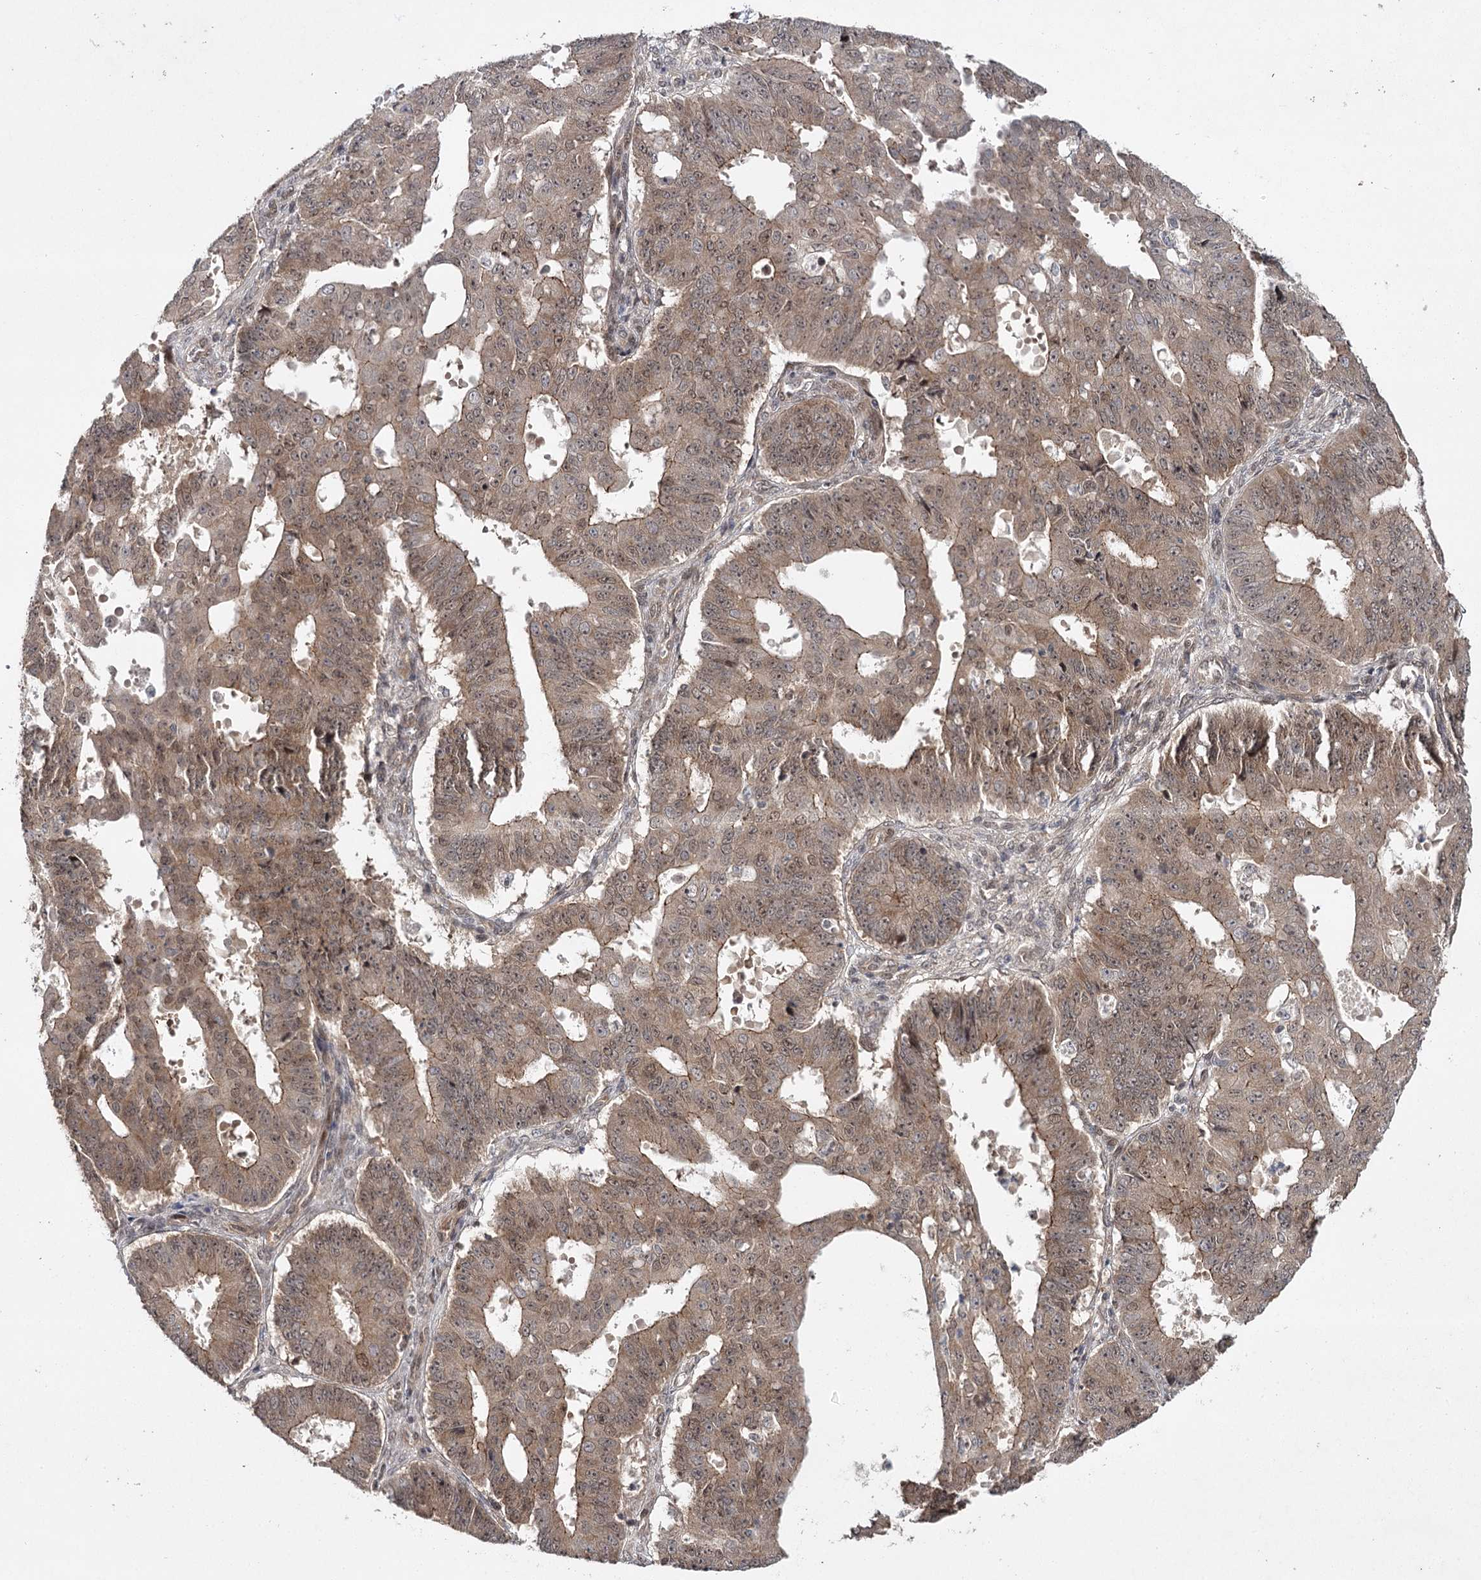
{"staining": {"intensity": "moderate", "quantity": ">75%", "location": "cytoplasmic/membranous,nuclear"}, "tissue": "ovarian cancer", "cell_type": "Tumor cells", "image_type": "cancer", "snomed": [{"axis": "morphology", "description": "Carcinoma, endometroid"}, {"axis": "topography", "description": "Appendix"}, {"axis": "topography", "description": "Ovary"}], "caption": "Endometroid carcinoma (ovarian) was stained to show a protein in brown. There is medium levels of moderate cytoplasmic/membranous and nuclear expression in approximately >75% of tumor cells. (DAB IHC with brightfield microscopy, high magnification).", "gene": "DCUN1D4", "patient": {"sex": "female", "age": 42}}